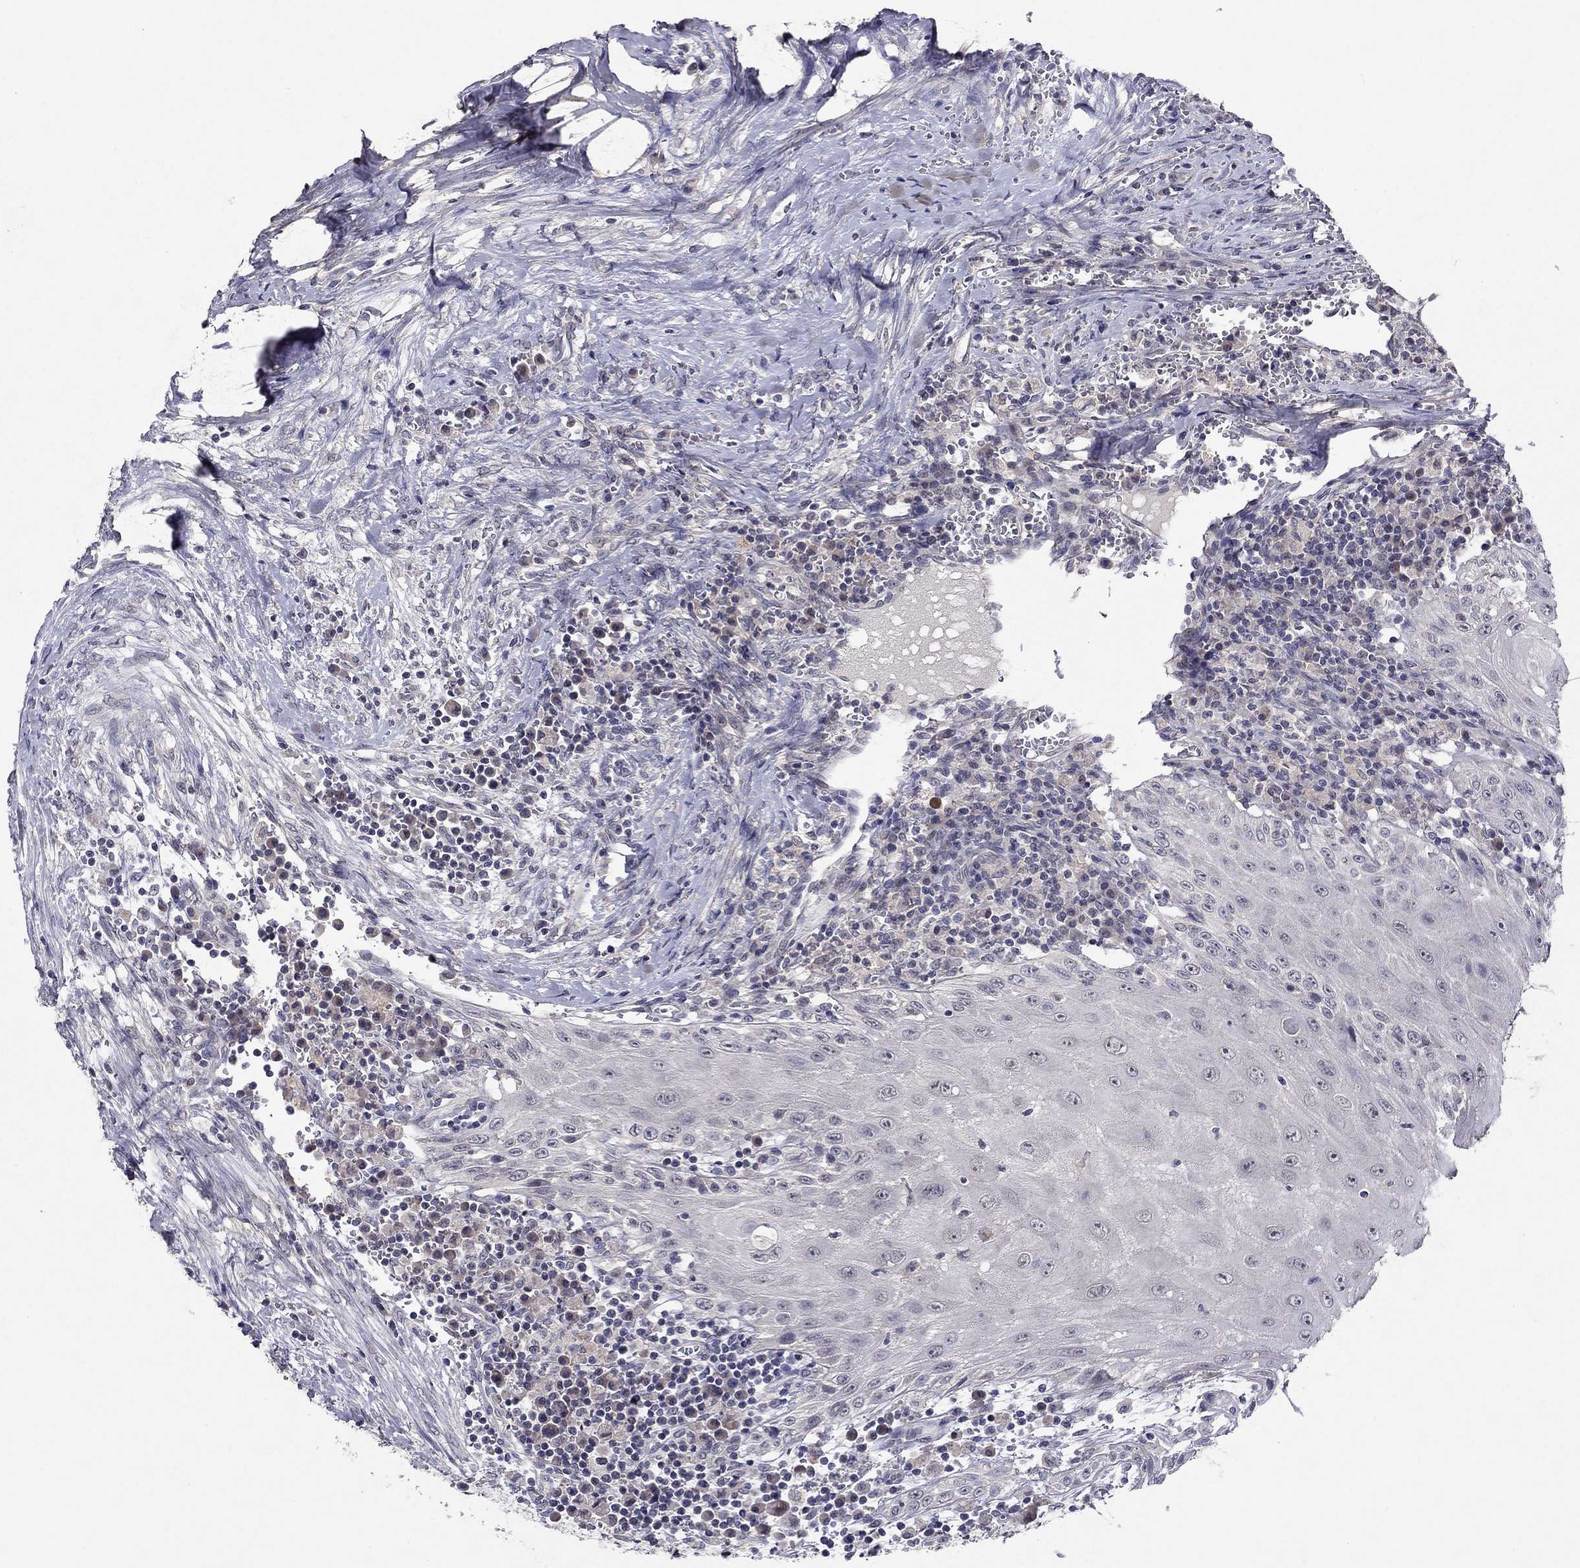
{"staining": {"intensity": "negative", "quantity": "none", "location": "none"}, "tissue": "head and neck cancer", "cell_type": "Tumor cells", "image_type": "cancer", "snomed": [{"axis": "morphology", "description": "Squamous cell carcinoma, NOS"}, {"axis": "topography", "description": "Oral tissue"}, {"axis": "topography", "description": "Head-Neck"}], "caption": "Tumor cells are negative for brown protein staining in squamous cell carcinoma (head and neck).", "gene": "ESR2", "patient": {"sex": "male", "age": 58}}